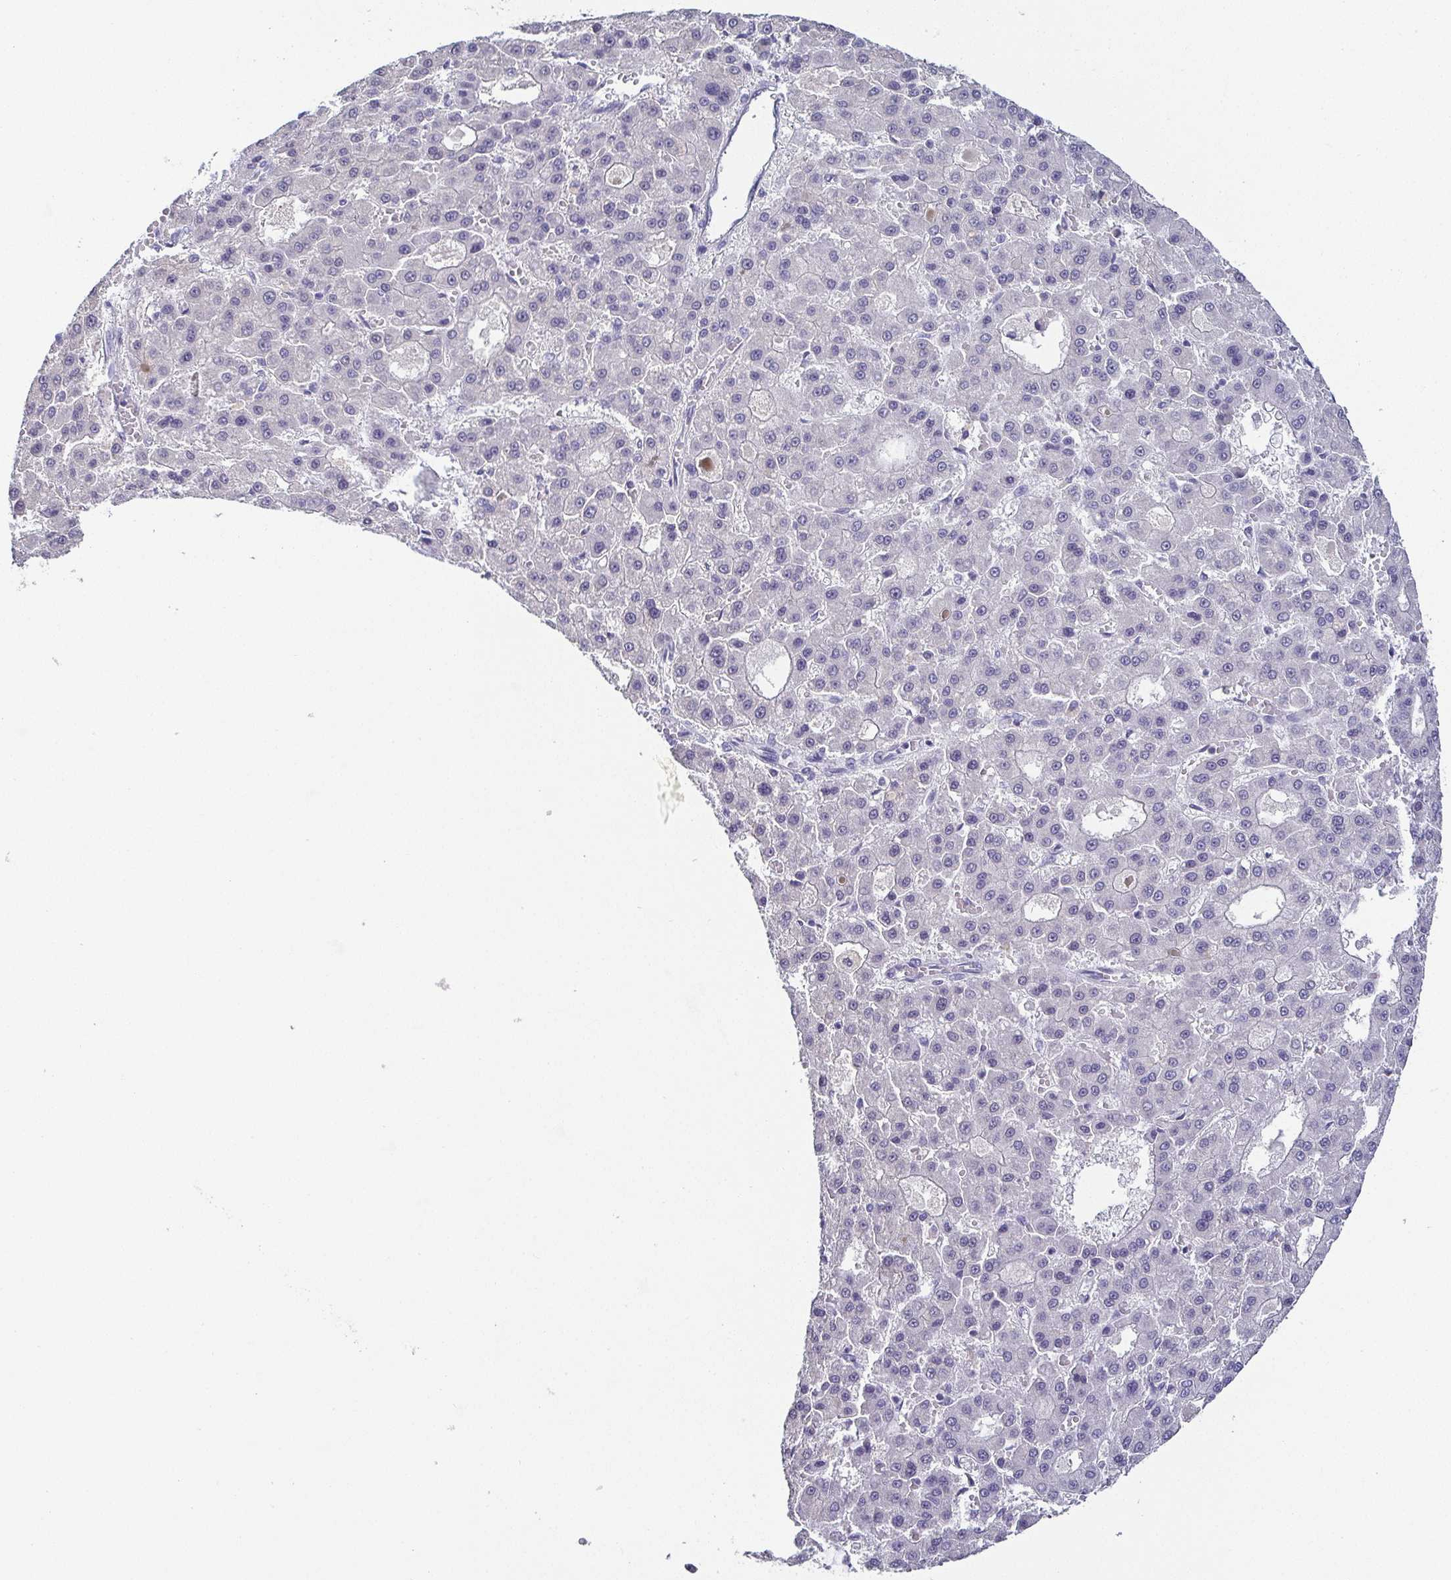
{"staining": {"intensity": "negative", "quantity": "none", "location": "none"}, "tissue": "liver cancer", "cell_type": "Tumor cells", "image_type": "cancer", "snomed": [{"axis": "morphology", "description": "Carcinoma, Hepatocellular, NOS"}, {"axis": "topography", "description": "Liver"}], "caption": "Tumor cells show no significant expression in liver hepatocellular carcinoma.", "gene": "RNASE7", "patient": {"sex": "male", "age": 70}}